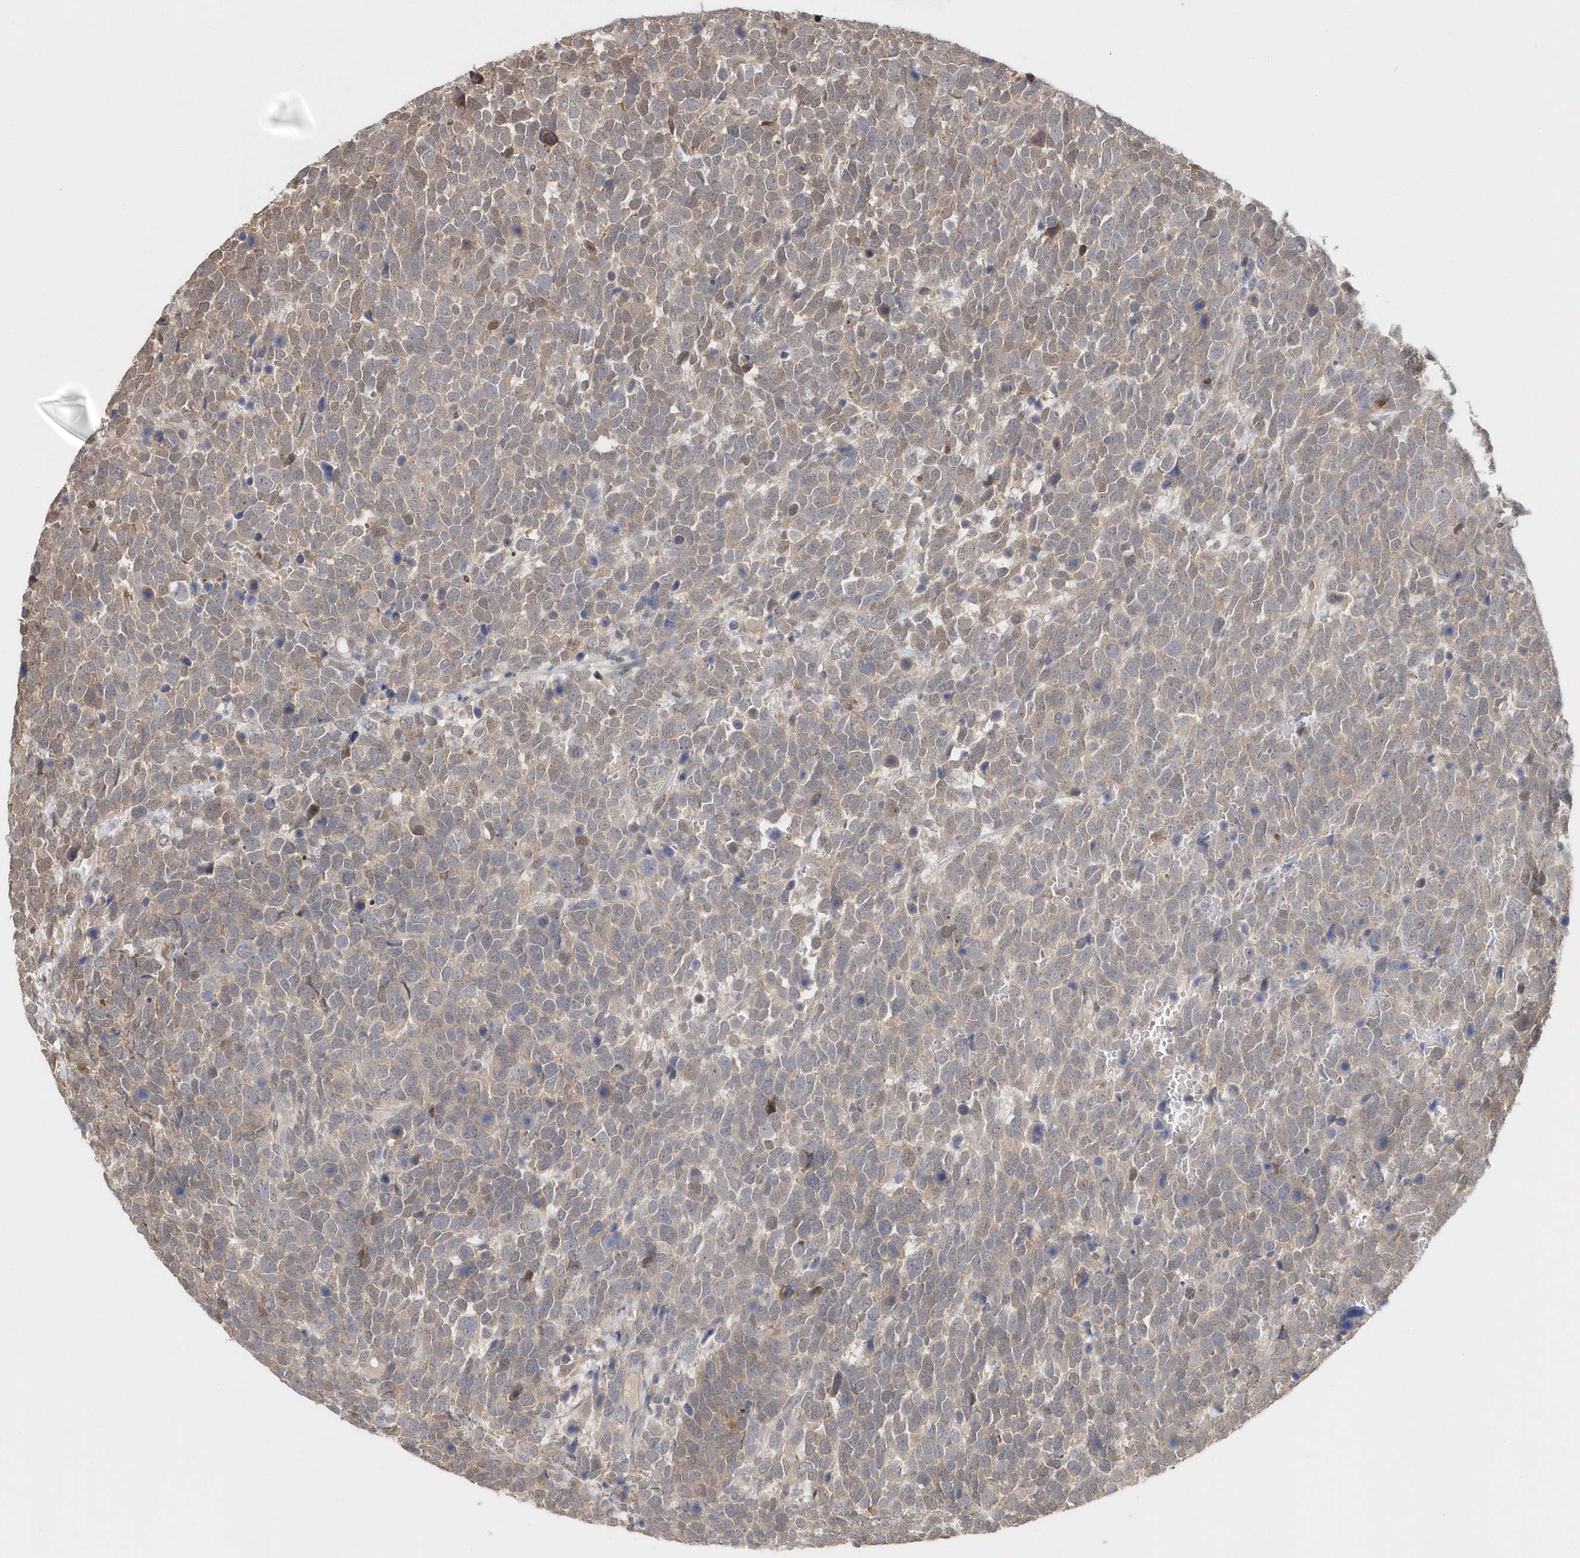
{"staining": {"intensity": "weak", "quantity": ">75%", "location": "cytoplasmic/membranous,nuclear"}, "tissue": "urothelial cancer", "cell_type": "Tumor cells", "image_type": "cancer", "snomed": [{"axis": "morphology", "description": "Urothelial carcinoma, High grade"}, {"axis": "topography", "description": "Urinary bladder"}], "caption": "Protein analysis of urothelial carcinoma (high-grade) tissue shows weak cytoplasmic/membranous and nuclear expression in approximately >75% of tumor cells. (brown staining indicates protein expression, while blue staining denotes nuclei).", "gene": "SUMO2", "patient": {"sex": "female", "age": 82}}